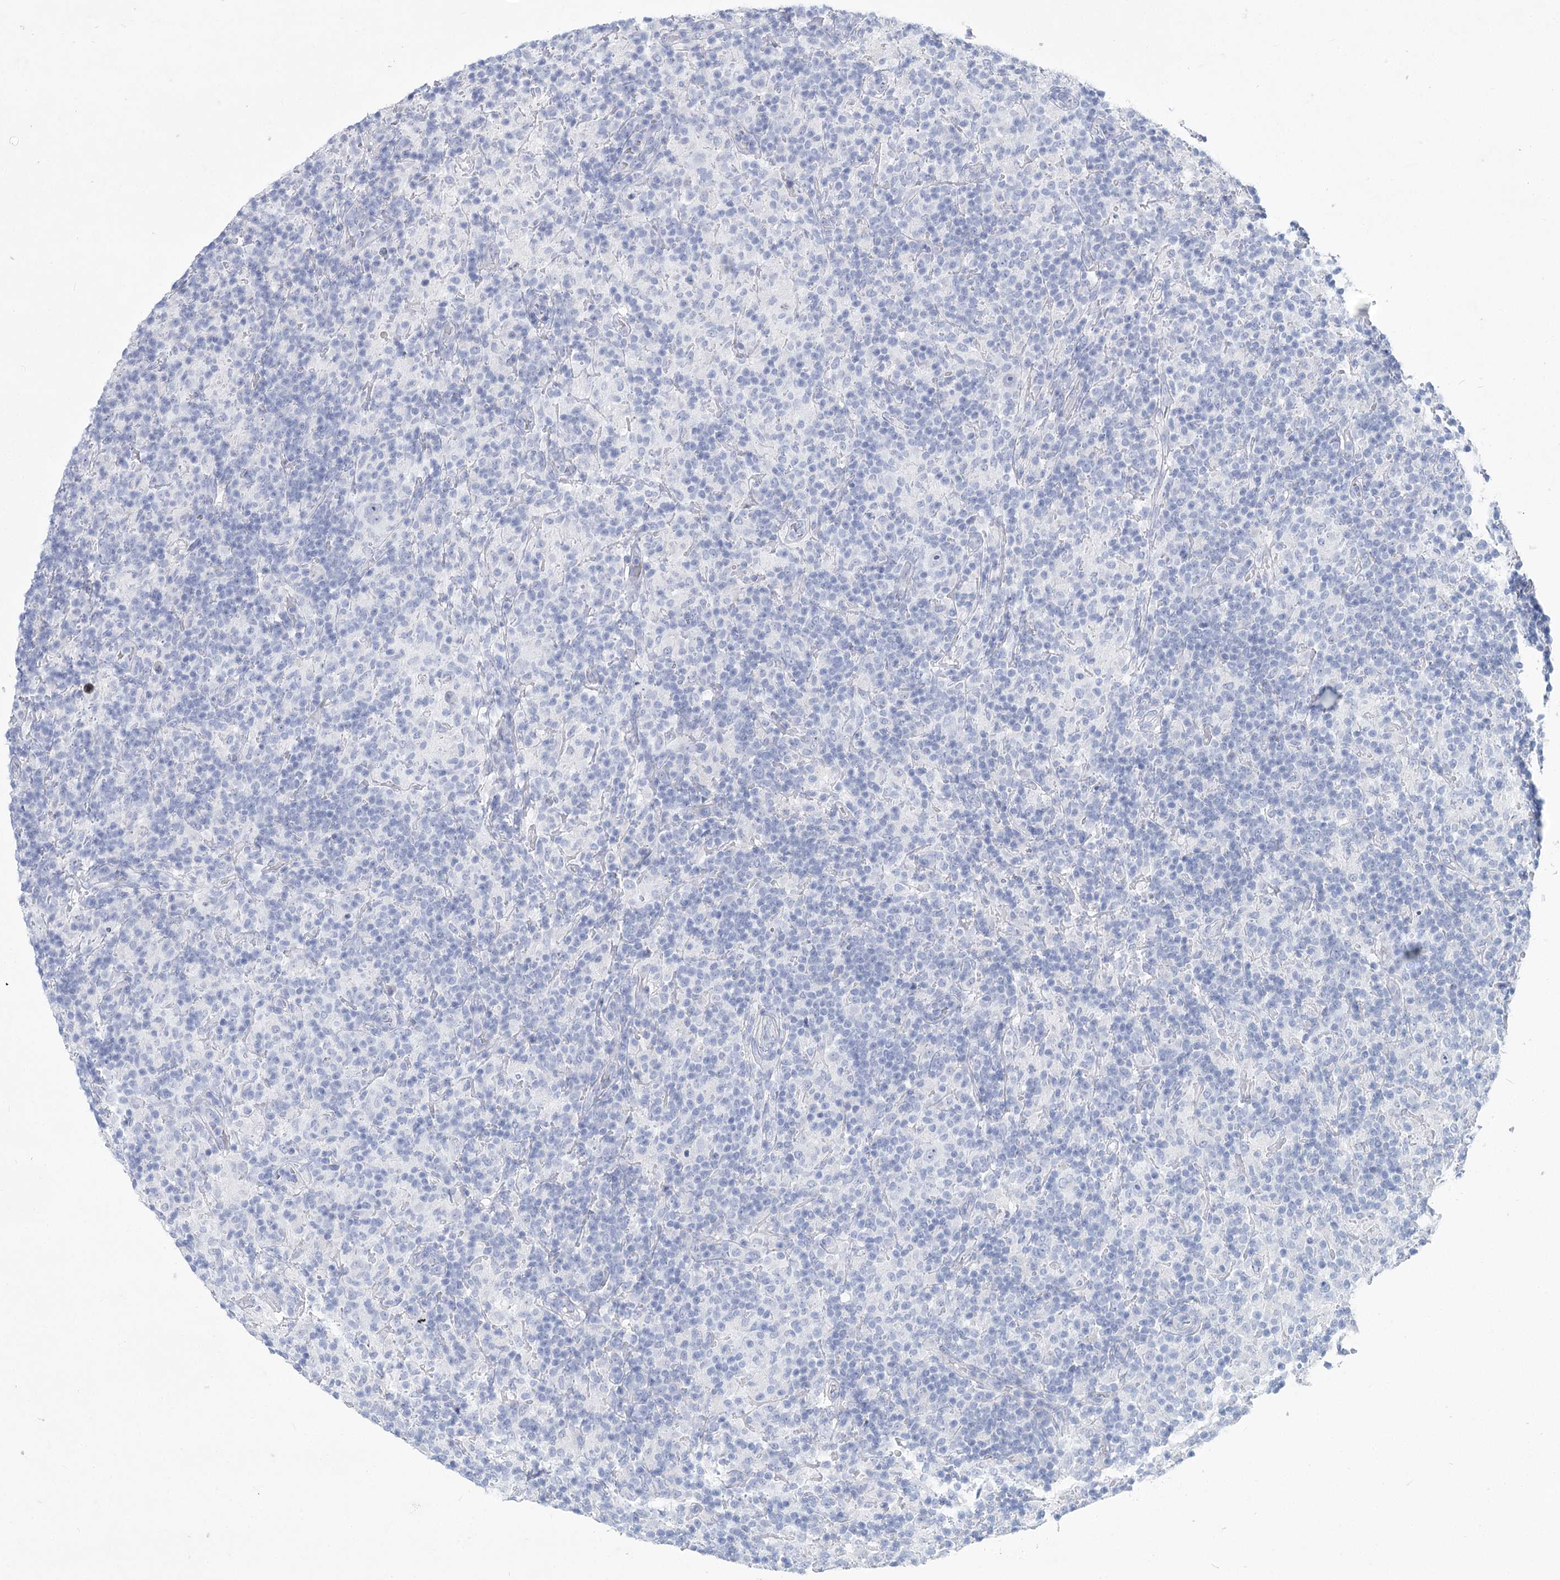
{"staining": {"intensity": "negative", "quantity": "none", "location": "none"}, "tissue": "lymphoma", "cell_type": "Tumor cells", "image_type": "cancer", "snomed": [{"axis": "morphology", "description": "Hodgkin's disease, NOS"}, {"axis": "topography", "description": "Lymph node"}], "caption": "A micrograph of human Hodgkin's disease is negative for staining in tumor cells.", "gene": "WDR74", "patient": {"sex": "male", "age": 70}}